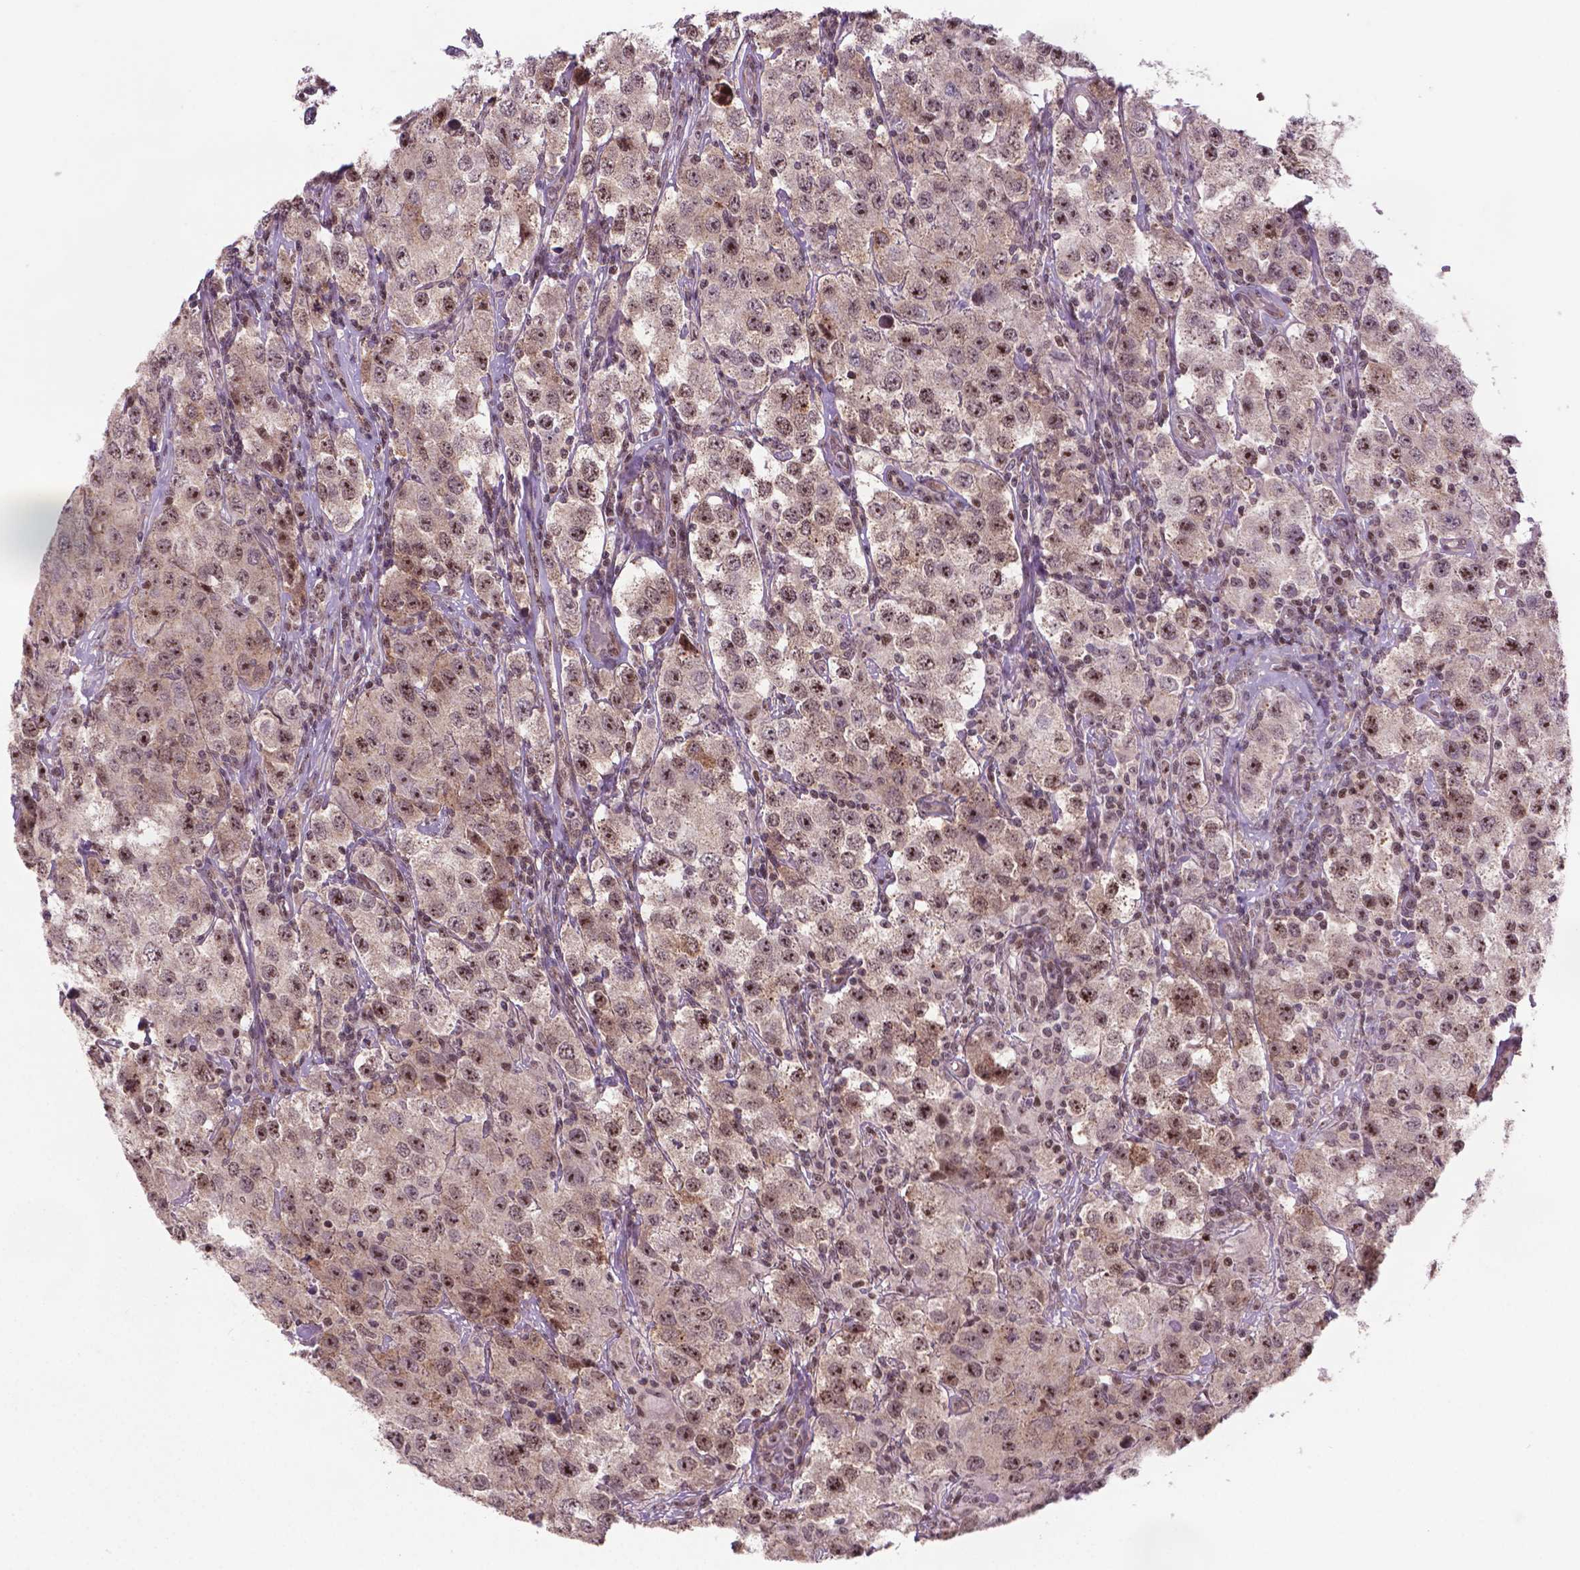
{"staining": {"intensity": "moderate", "quantity": "25%-75%", "location": "cytoplasmic/membranous,nuclear"}, "tissue": "testis cancer", "cell_type": "Tumor cells", "image_type": "cancer", "snomed": [{"axis": "morphology", "description": "Seminoma, NOS"}, {"axis": "topography", "description": "Testis"}], "caption": "A high-resolution image shows immunohistochemistry staining of testis seminoma, which exhibits moderate cytoplasmic/membranous and nuclear staining in approximately 25%-75% of tumor cells.", "gene": "CSNK2A1", "patient": {"sex": "male", "age": 52}}